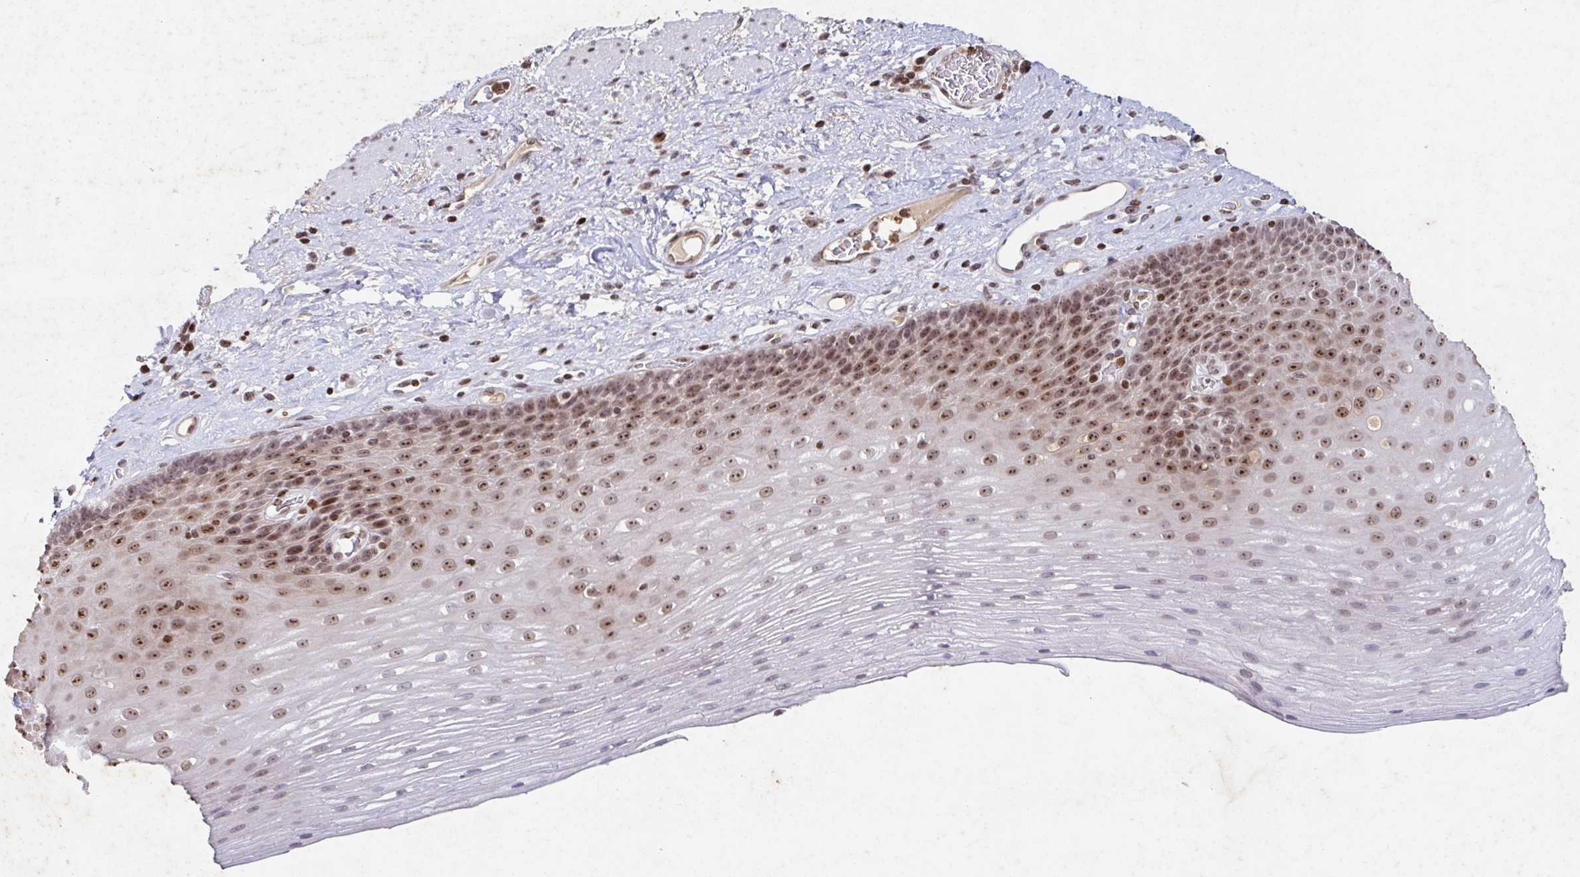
{"staining": {"intensity": "moderate", "quantity": ">75%", "location": "nuclear"}, "tissue": "esophagus", "cell_type": "Squamous epithelial cells", "image_type": "normal", "snomed": [{"axis": "morphology", "description": "Normal tissue, NOS"}, {"axis": "topography", "description": "Esophagus"}], "caption": "Squamous epithelial cells exhibit medium levels of moderate nuclear expression in approximately >75% of cells in normal esophagus.", "gene": "C19orf53", "patient": {"sex": "male", "age": 62}}